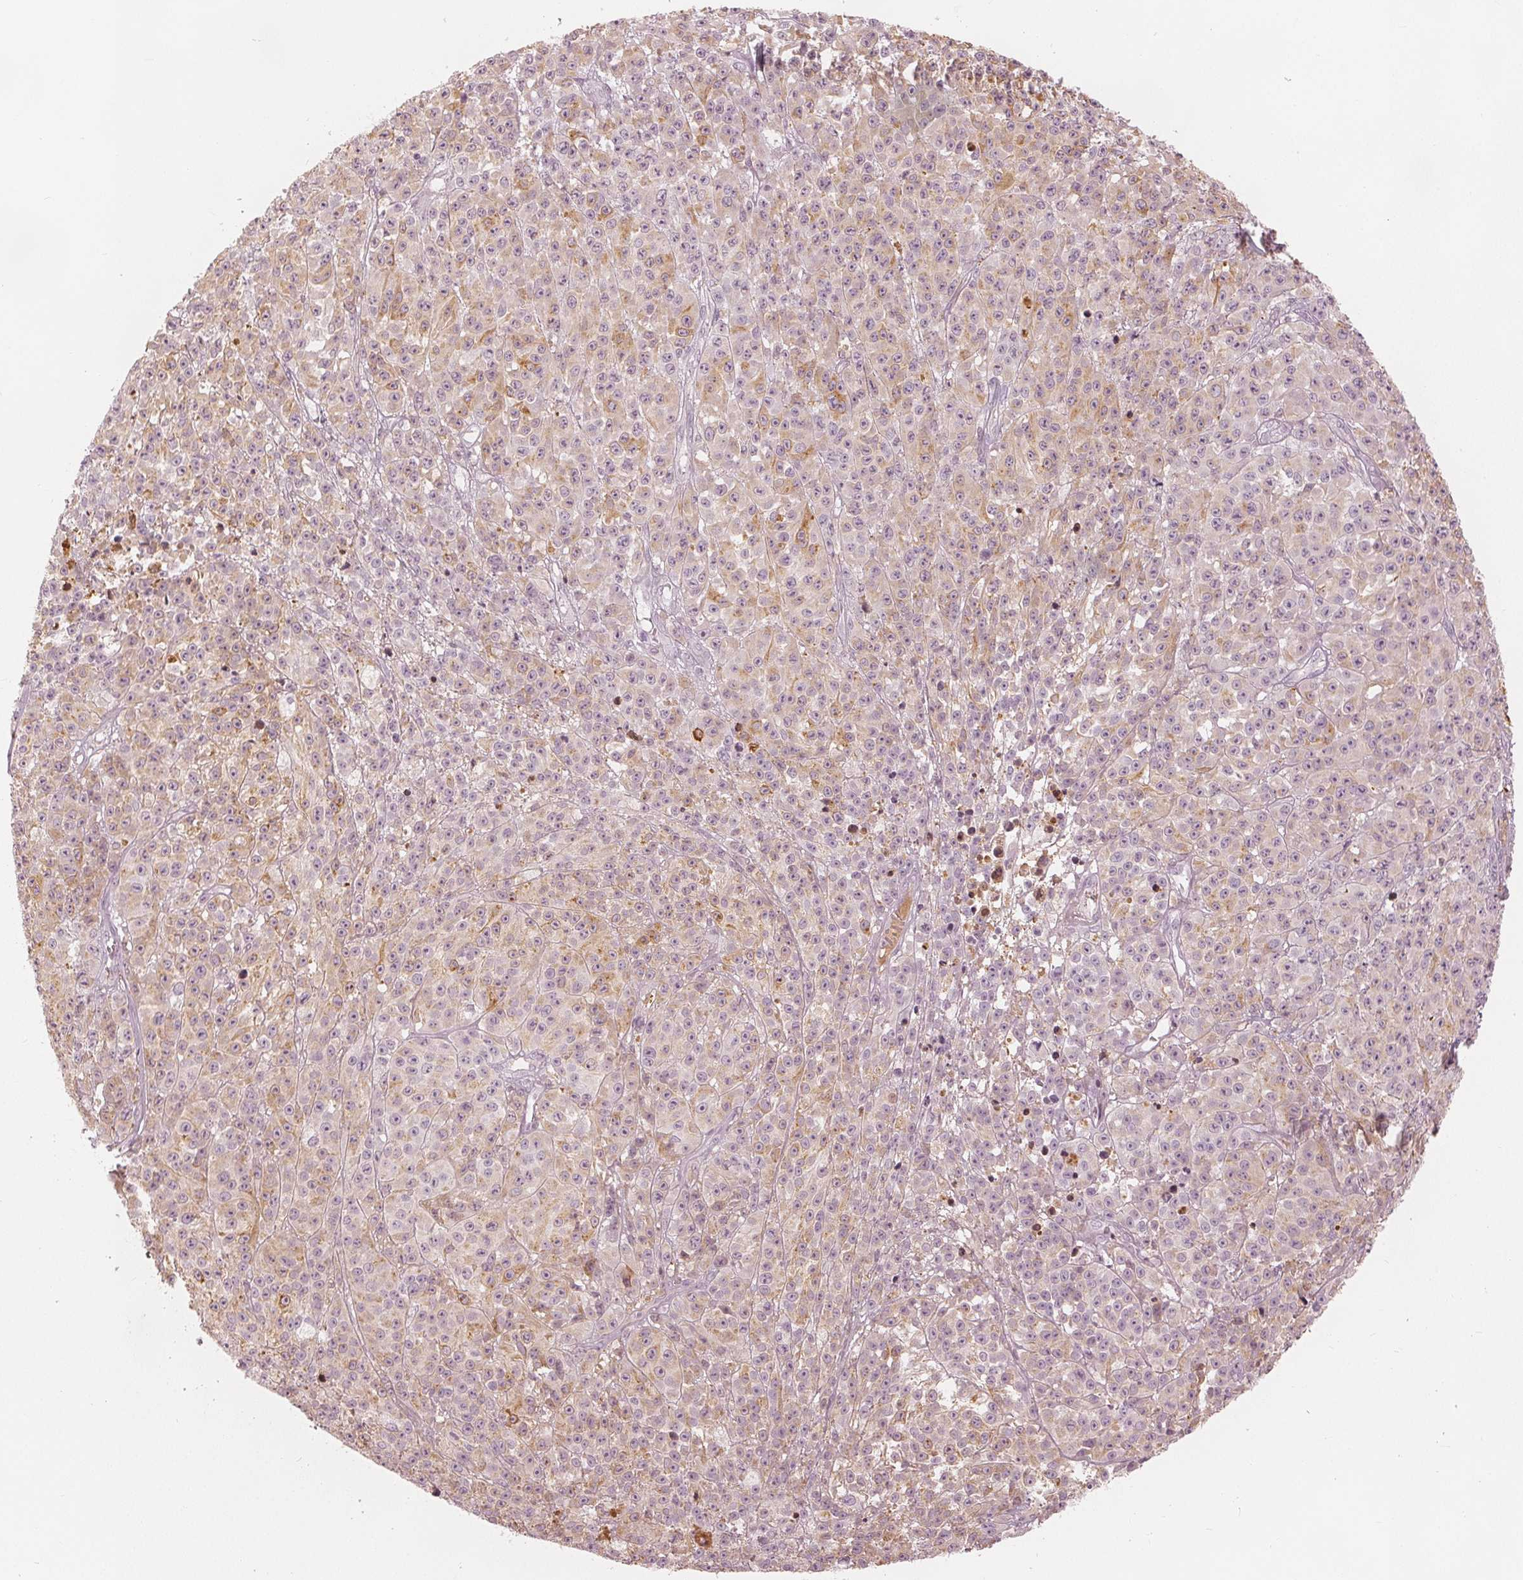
{"staining": {"intensity": "weak", "quantity": "25%-75%", "location": "cytoplasmic/membranous"}, "tissue": "melanoma", "cell_type": "Tumor cells", "image_type": "cancer", "snomed": [{"axis": "morphology", "description": "Malignant melanoma, NOS"}, {"axis": "topography", "description": "Skin"}], "caption": "Melanoma stained with a protein marker displays weak staining in tumor cells.", "gene": "PAEP", "patient": {"sex": "female", "age": 58}}